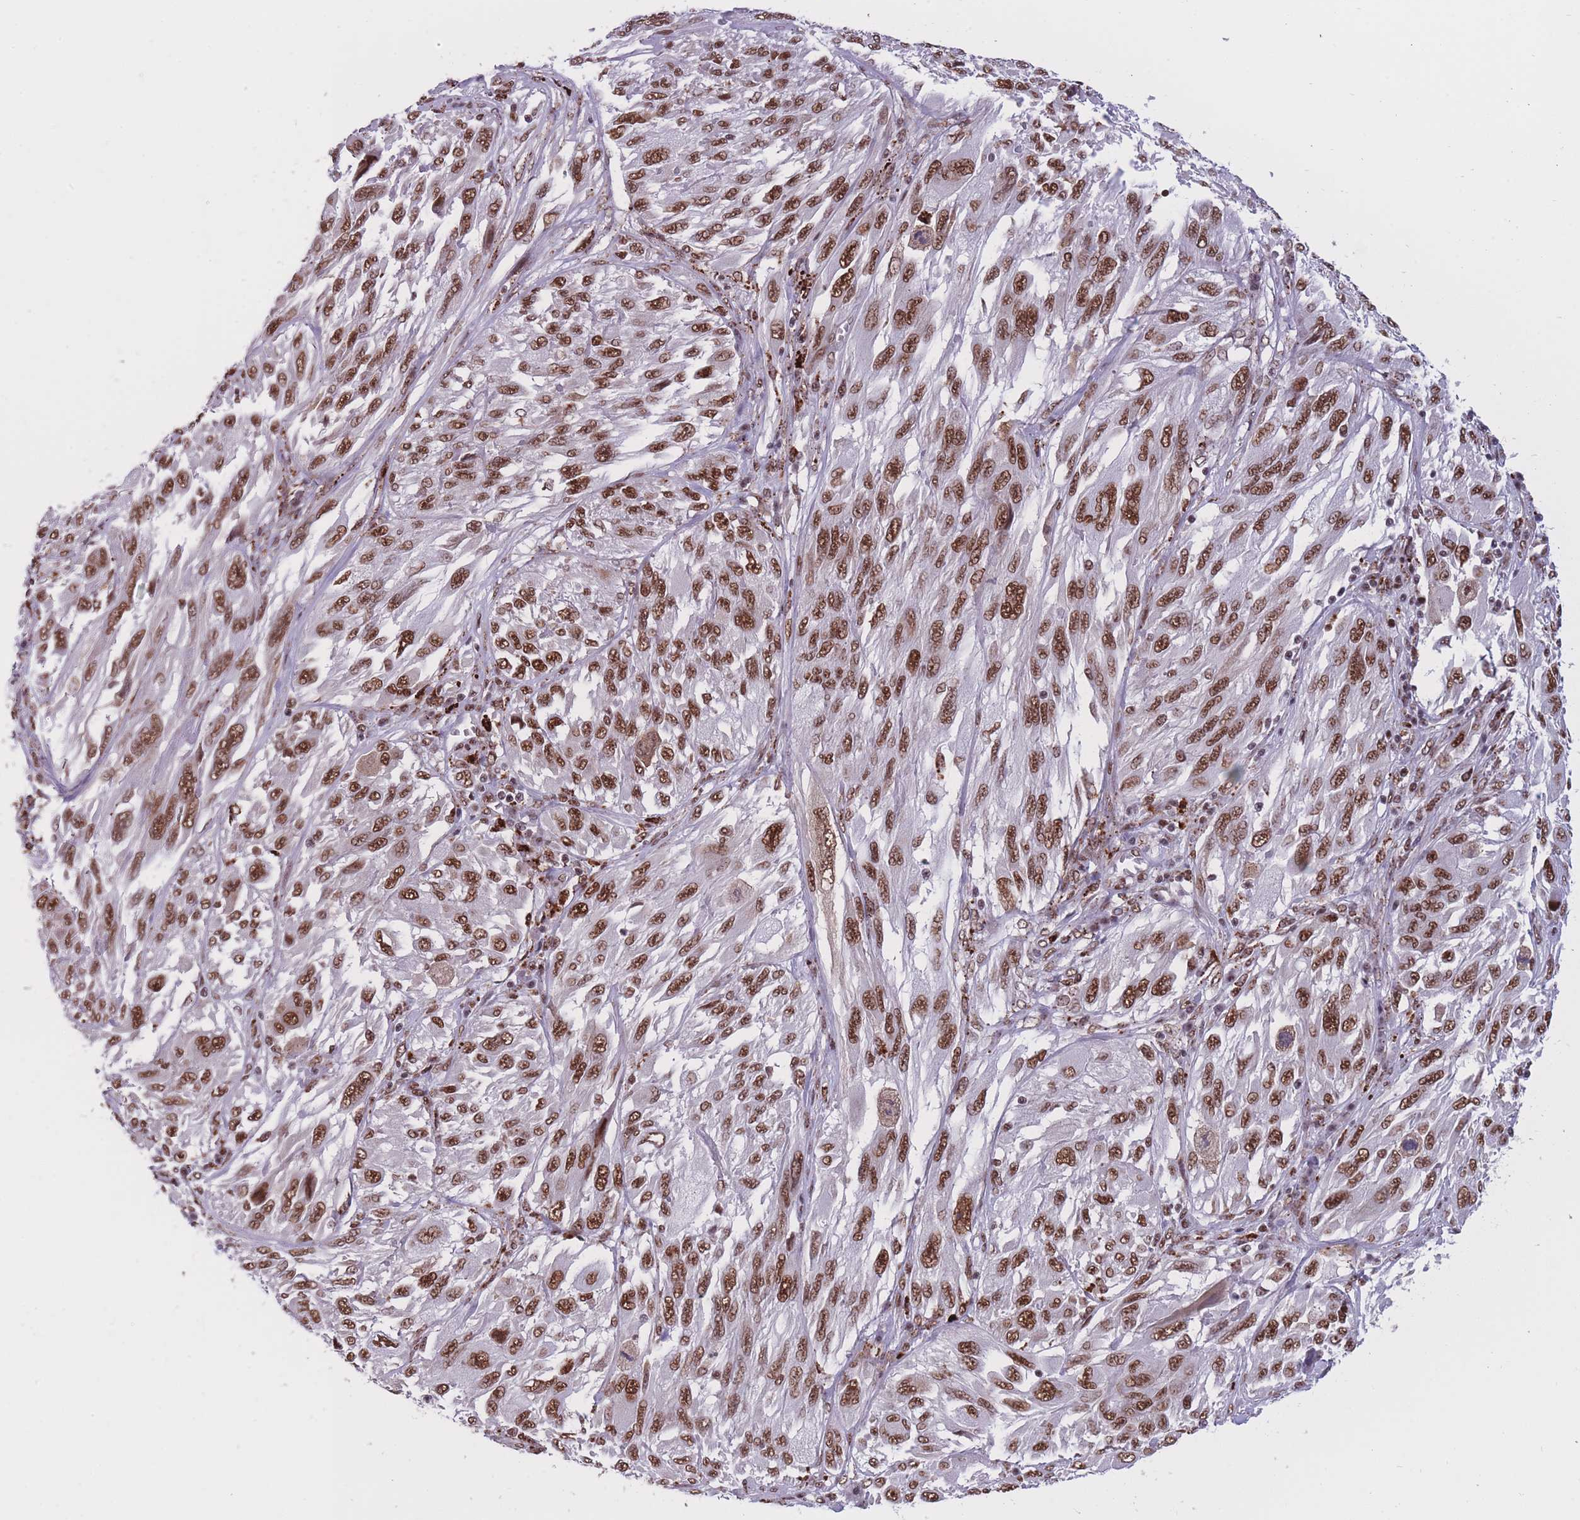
{"staining": {"intensity": "moderate", "quantity": ">75%", "location": "nuclear"}, "tissue": "melanoma", "cell_type": "Tumor cells", "image_type": "cancer", "snomed": [{"axis": "morphology", "description": "Malignant melanoma, NOS"}, {"axis": "topography", "description": "Skin"}], "caption": "Immunohistochemical staining of malignant melanoma displays medium levels of moderate nuclear protein positivity in approximately >75% of tumor cells. The protein of interest is stained brown, and the nuclei are stained in blue (DAB IHC with brightfield microscopy, high magnification).", "gene": "PRPF19", "patient": {"sex": "female", "age": 91}}